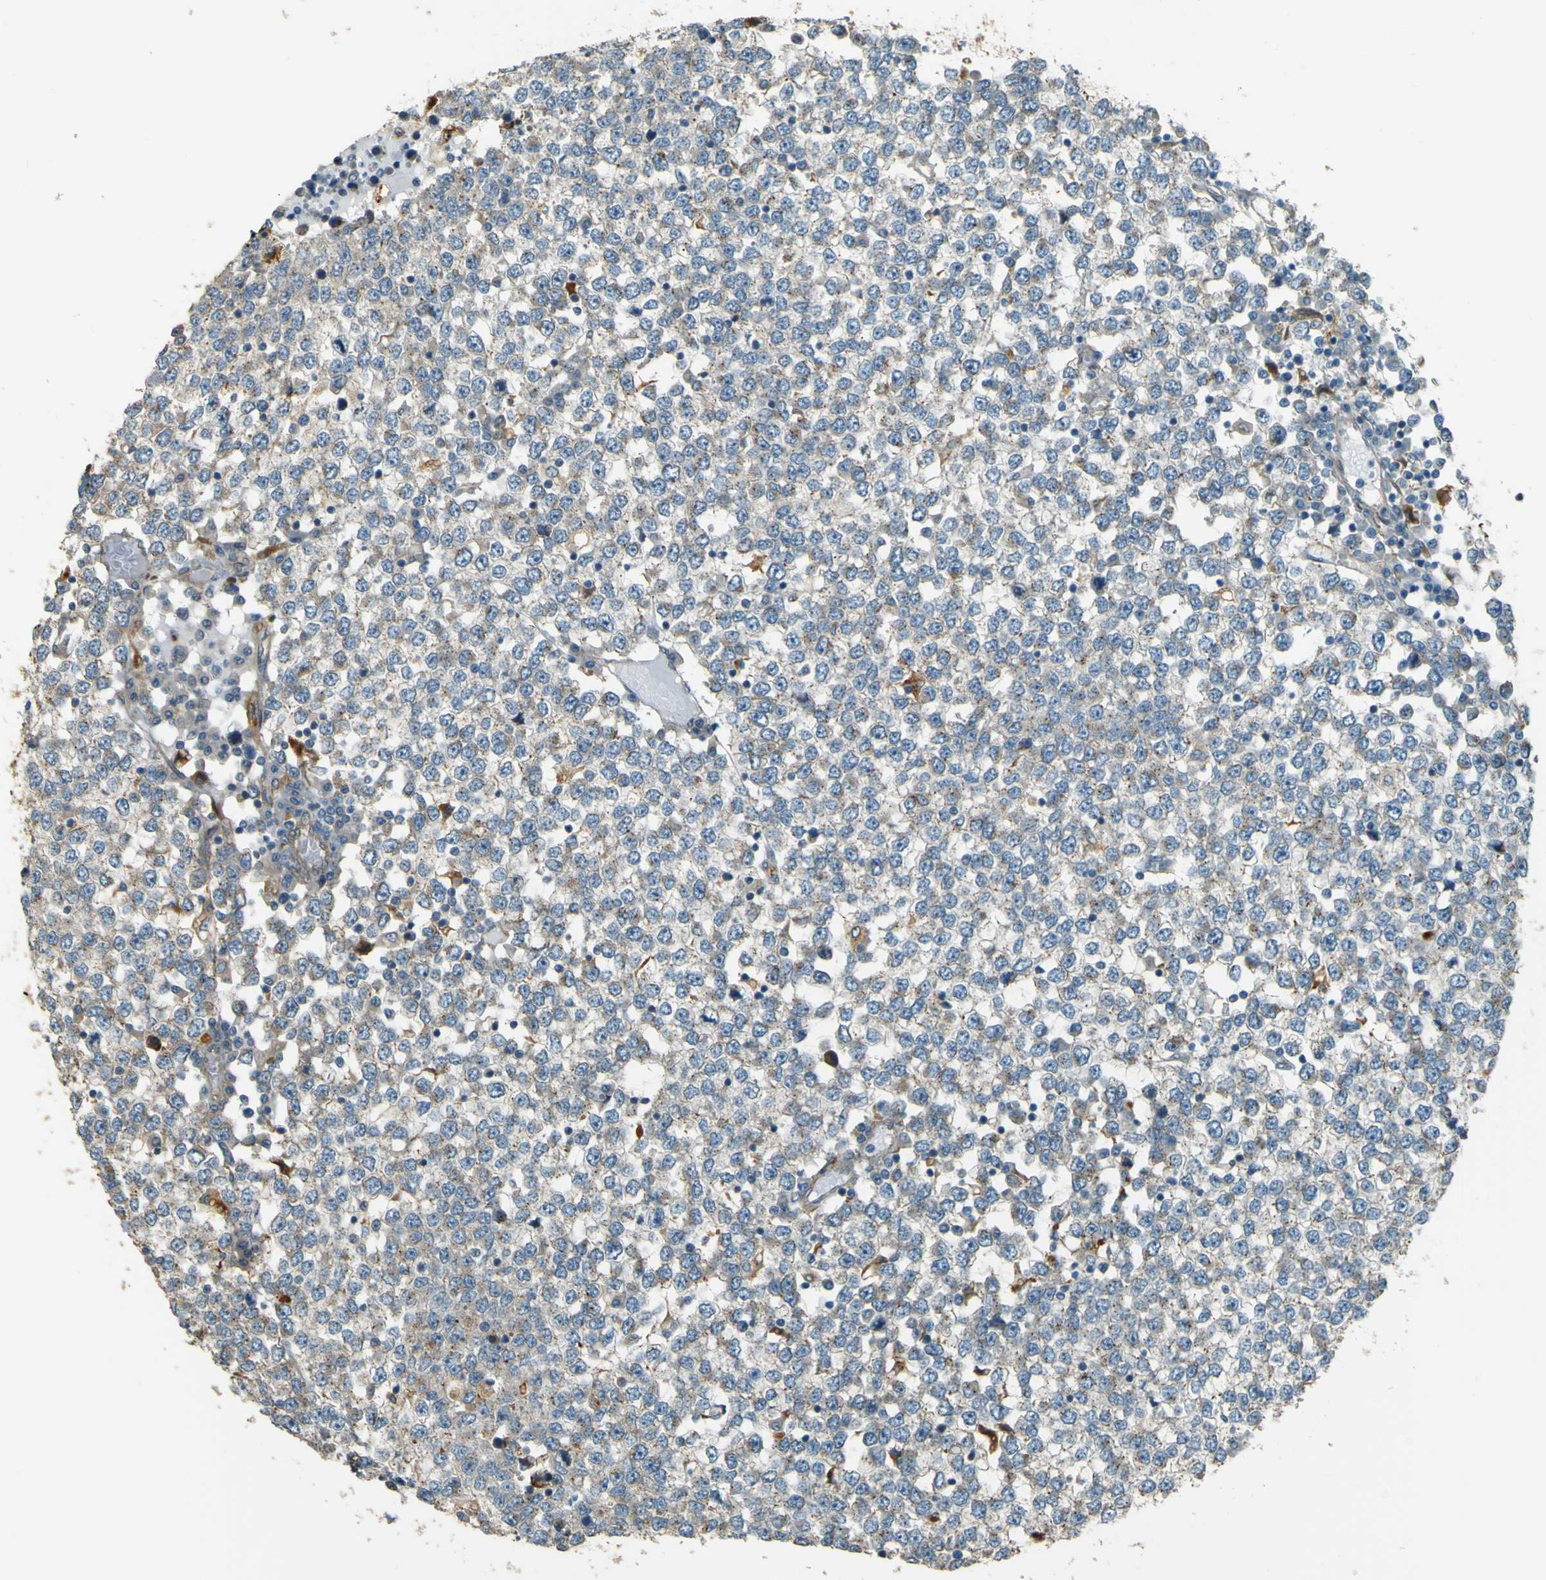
{"staining": {"intensity": "weak", "quantity": "25%-75%", "location": "cytoplasmic/membranous"}, "tissue": "testis cancer", "cell_type": "Tumor cells", "image_type": "cancer", "snomed": [{"axis": "morphology", "description": "Seminoma, NOS"}, {"axis": "topography", "description": "Testis"}], "caption": "The histopathology image demonstrates a brown stain indicating the presence of a protein in the cytoplasmic/membranous of tumor cells in testis cancer (seminoma). (Brightfield microscopy of DAB IHC at high magnification).", "gene": "NEXN", "patient": {"sex": "male", "age": 65}}